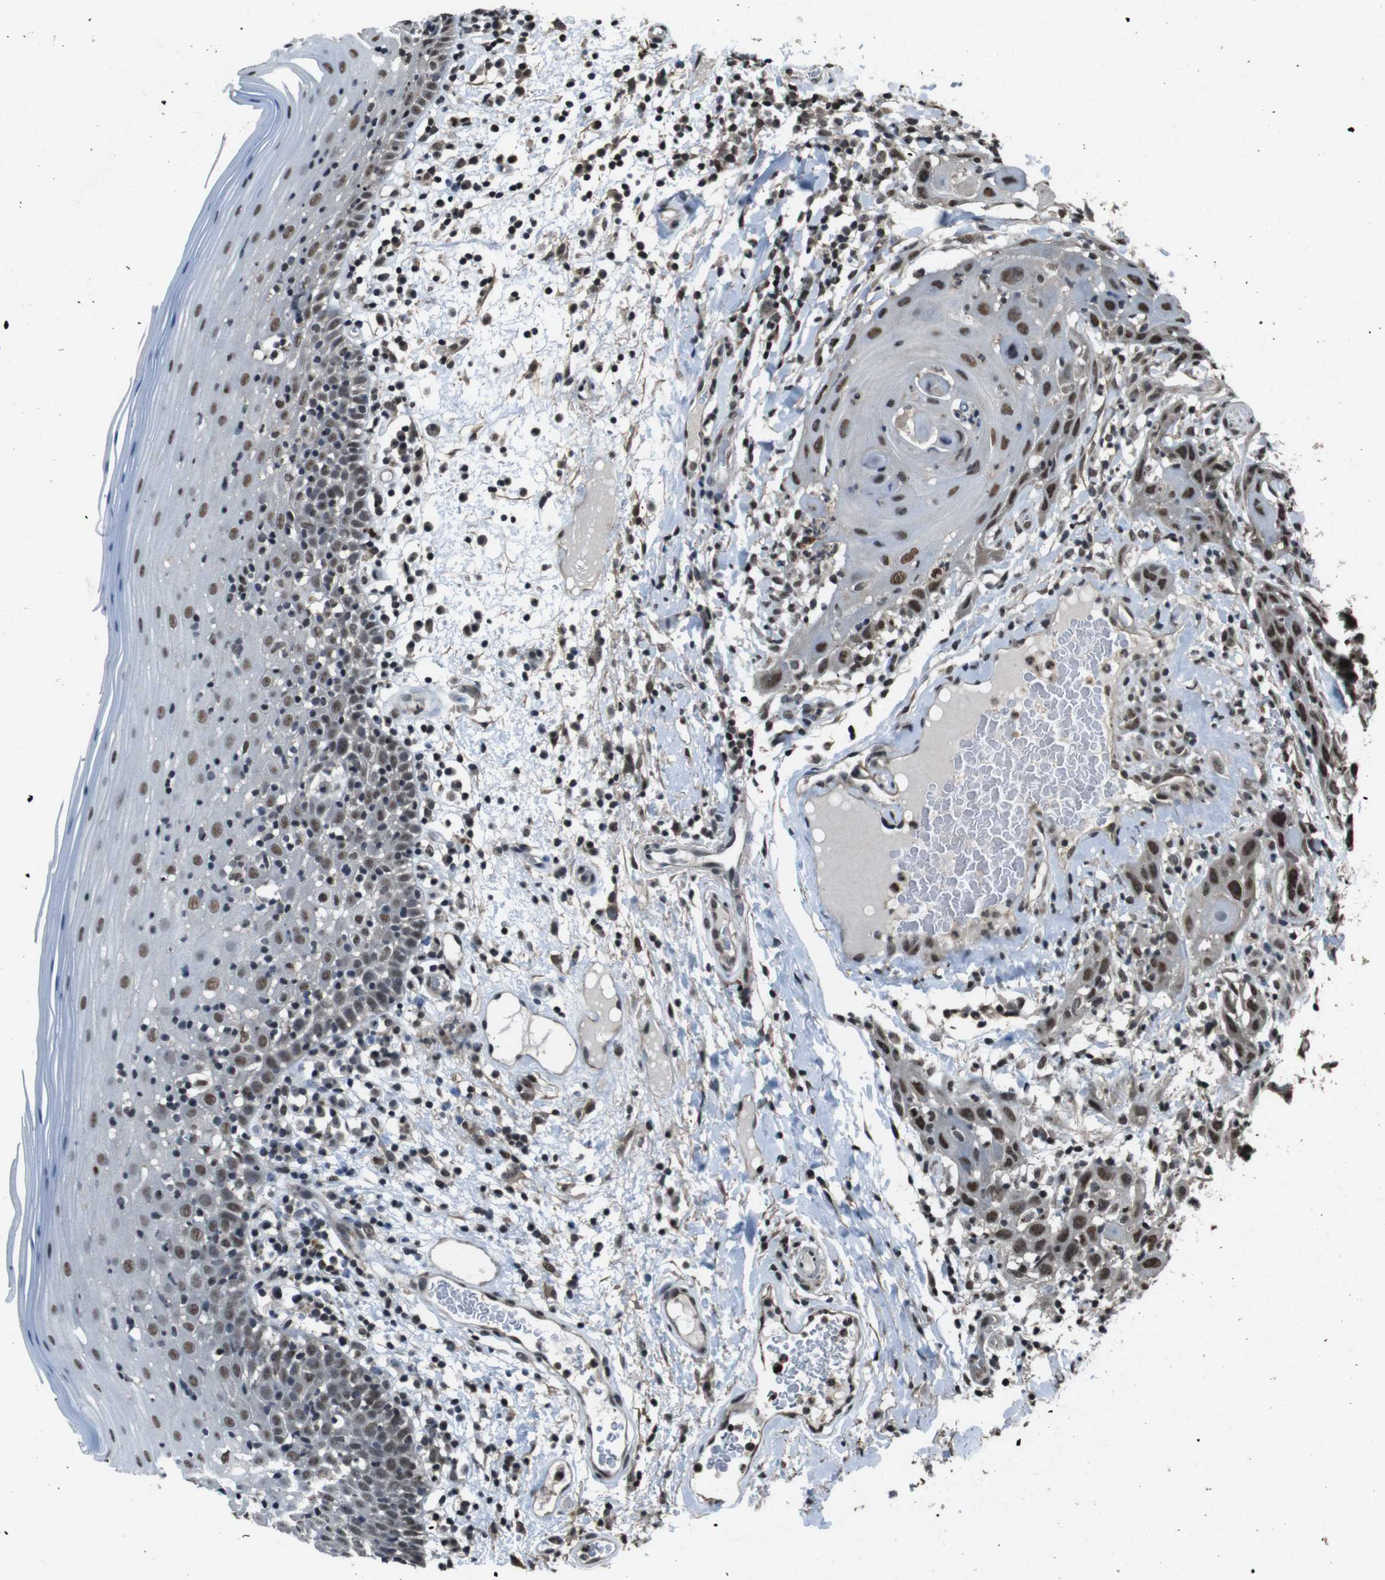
{"staining": {"intensity": "moderate", "quantity": ">75%", "location": "nuclear"}, "tissue": "oral mucosa", "cell_type": "Squamous epithelial cells", "image_type": "normal", "snomed": [{"axis": "morphology", "description": "Normal tissue, NOS"}, {"axis": "morphology", "description": "Squamous cell carcinoma, NOS"}, {"axis": "topography", "description": "Skeletal muscle"}, {"axis": "topography", "description": "Oral tissue"}], "caption": "This micrograph shows immunohistochemistry (IHC) staining of unremarkable human oral mucosa, with medium moderate nuclear positivity in approximately >75% of squamous epithelial cells.", "gene": "NR4A2", "patient": {"sex": "male", "age": 71}}